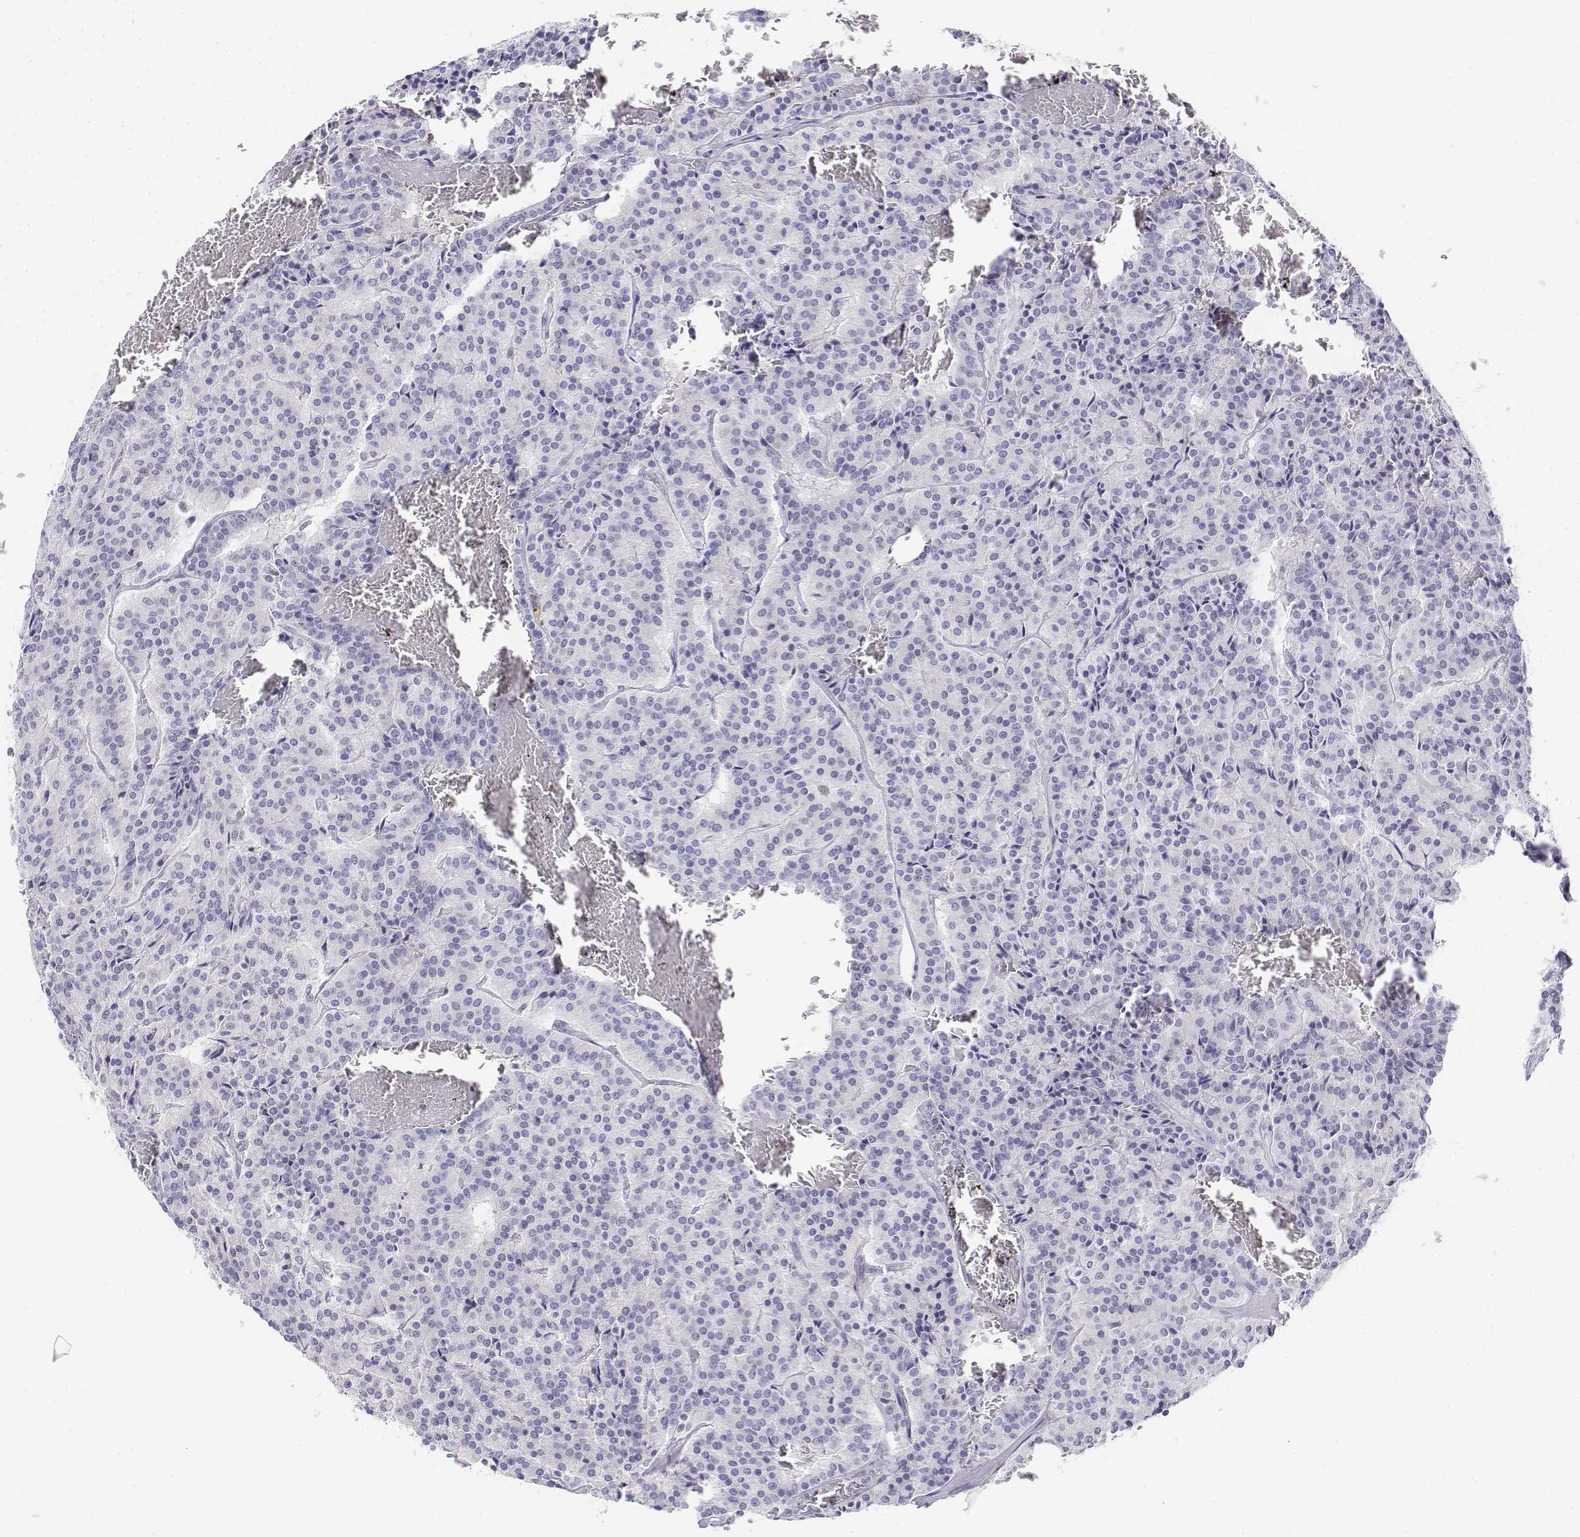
{"staining": {"intensity": "negative", "quantity": "none", "location": "none"}, "tissue": "carcinoid", "cell_type": "Tumor cells", "image_type": "cancer", "snomed": [{"axis": "morphology", "description": "Carcinoid, malignant, NOS"}, {"axis": "topography", "description": "Lung"}], "caption": "This photomicrograph is of carcinoid stained with immunohistochemistry to label a protein in brown with the nuclei are counter-stained blue. There is no staining in tumor cells. (DAB (3,3'-diaminobenzidine) immunohistochemistry (IHC) with hematoxylin counter stain).", "gene": "CD3E", "patient": {"sex": "male", "age": 70}}